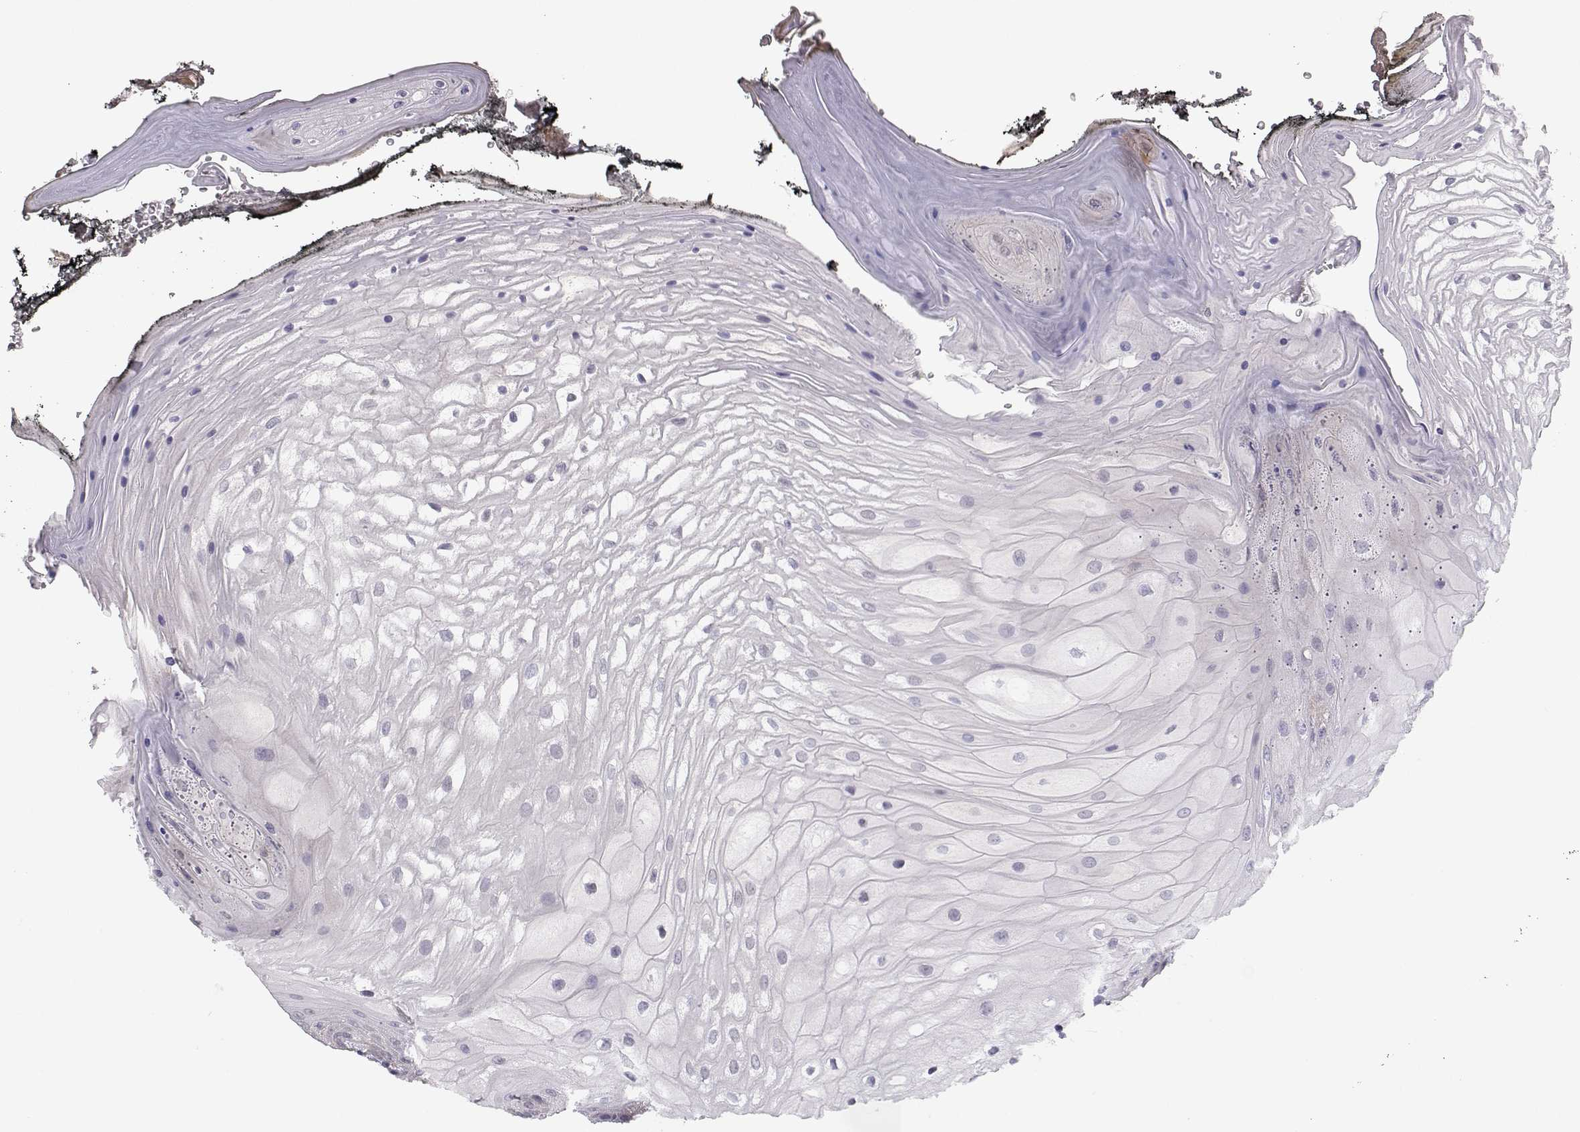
{"staining": {"intensity": "negative", "quantity": "none", "location": "none"}, "tissue": "oral mucosa", "cell_type": "Squamous epithelial cells", "image_type": "normal", "snomed": [{"axis": "morphology", "description": "Normal tissue, NOS"}, {"axis": "morphology", "description": "Squamous cell carcinoma, NOS"}, {"axis": "topography", "description": "Oral tissue"}, {"axis": "topography", "description": "Head-Neck"}], "caption": "Image shows no significant protein staining in squamous epithelial cells of benign oral mucosa.", "gene": "NCAM2", "patient": {"sex": "male", "age": 65}}